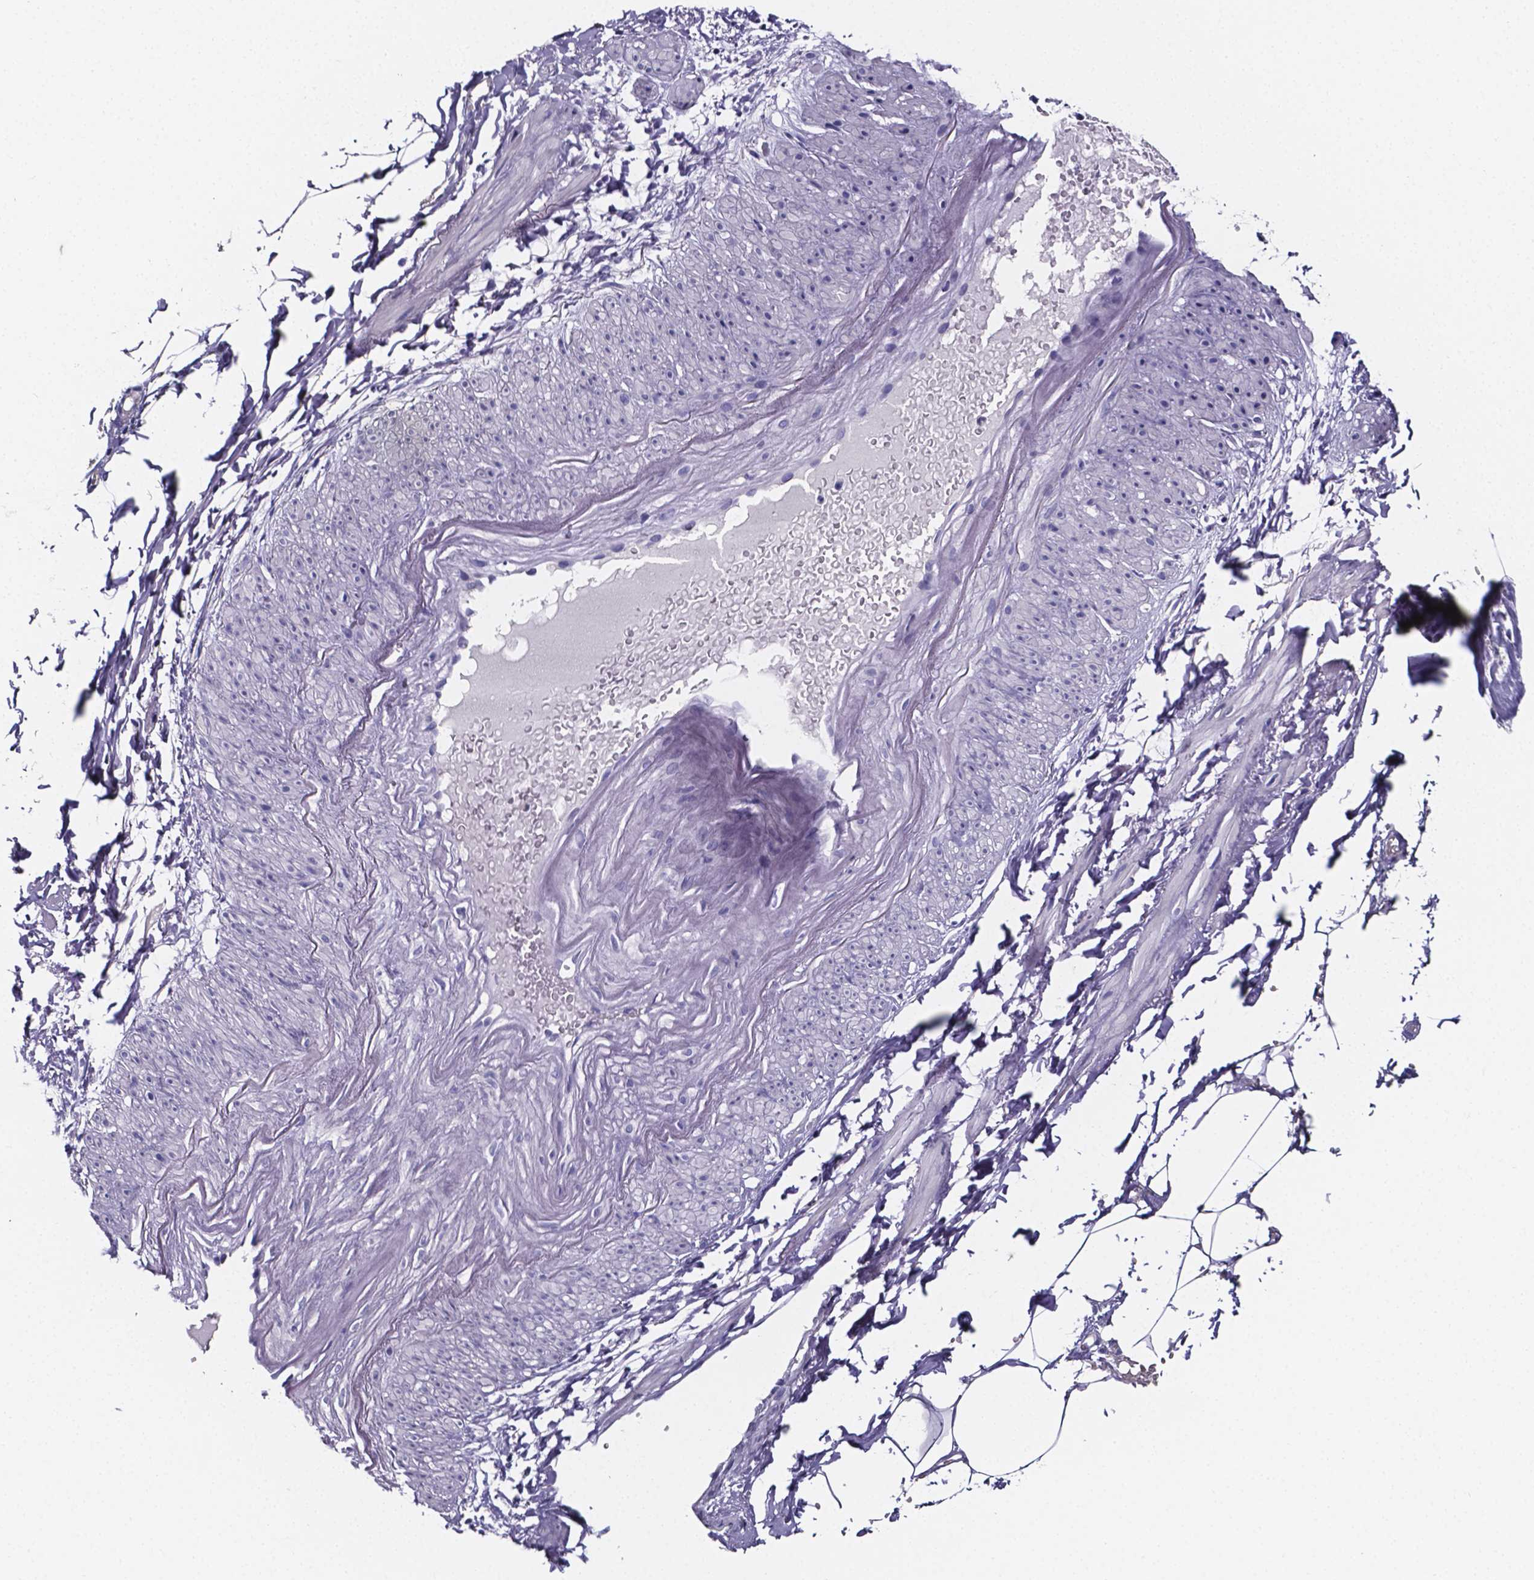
{"staining": {"intensity": "negative", "quantity": "none", "location": "none"}, "tissue": "adipose tissue", "cell_type": "Adipocytes", "image_type": "normal", "snomed": [{"axis": "morphology", "description": "Normal tissue, NOS"}, {"axis": "topography", "description": "Prostate"}, {"axis": "topography", "description": "Peripheral nerve tissue"}], "caption": "The image exhibits no significant positivity in adipocytes of adipose tissue.", "gene": "IZUMO1", "patient": {"sex": "male", "age": 55}}